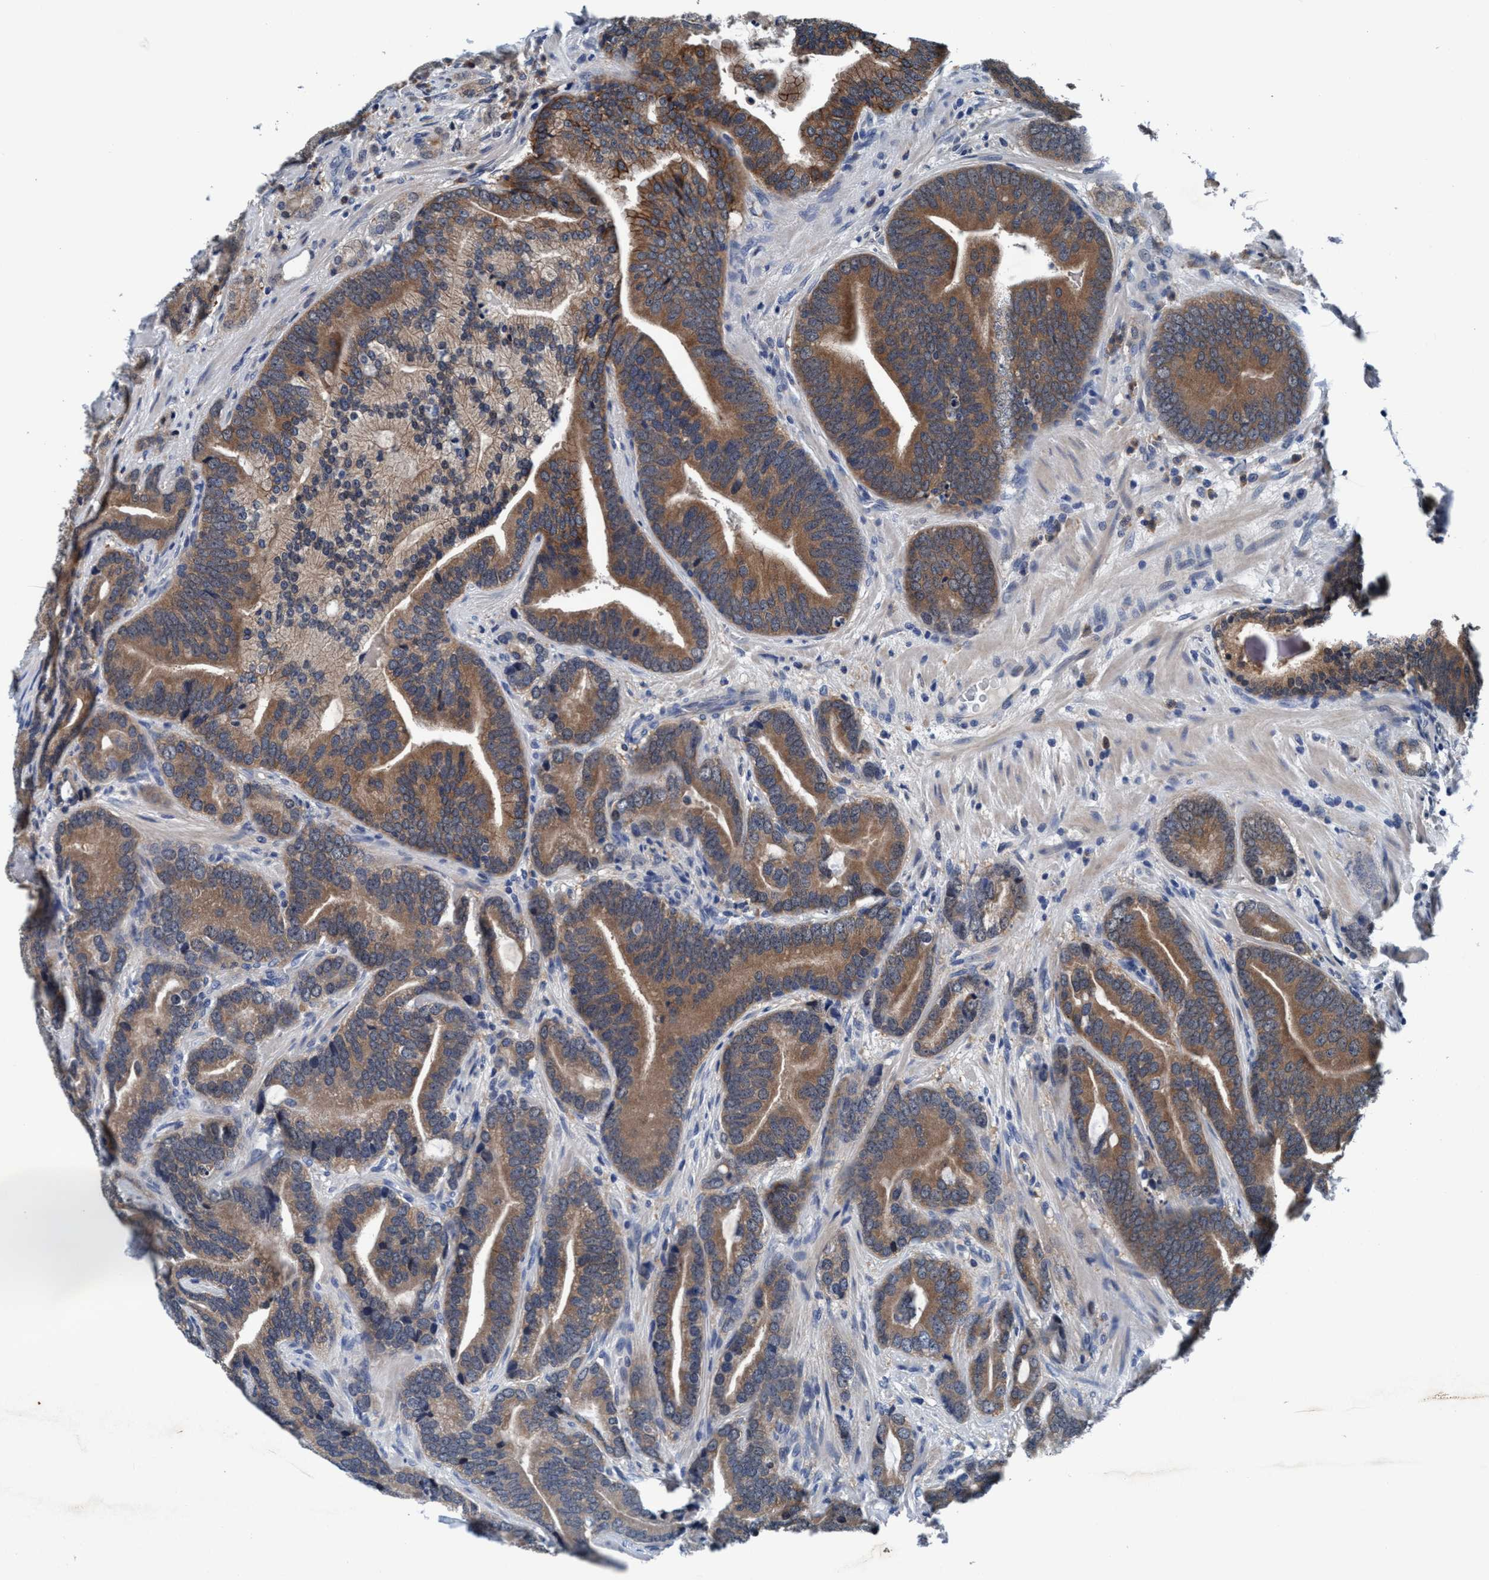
{"staining": {"intensity": "moderate", "quantity": ">75%", "location": "cytoplasmic/membranous"}, "tissue": "prostate cancer", "cell_type": "Tumor cells", "image_type": "cancer", "snomed": [{"axis": "morphology", "description": "Adenocarcinoma, High grade"}, {"axis": "topography", "description": "Prostate"}], "caption": "A medium amount of moderate cytoplasmic/membranous staining is appreciated in about >75% of tumor cells in adenocarcinoma (high-grade) (prostate) tissue. Nuclei are stained in blue.", "gene": "TMEM94", "patient": {"sex": "male", "age": 55}}